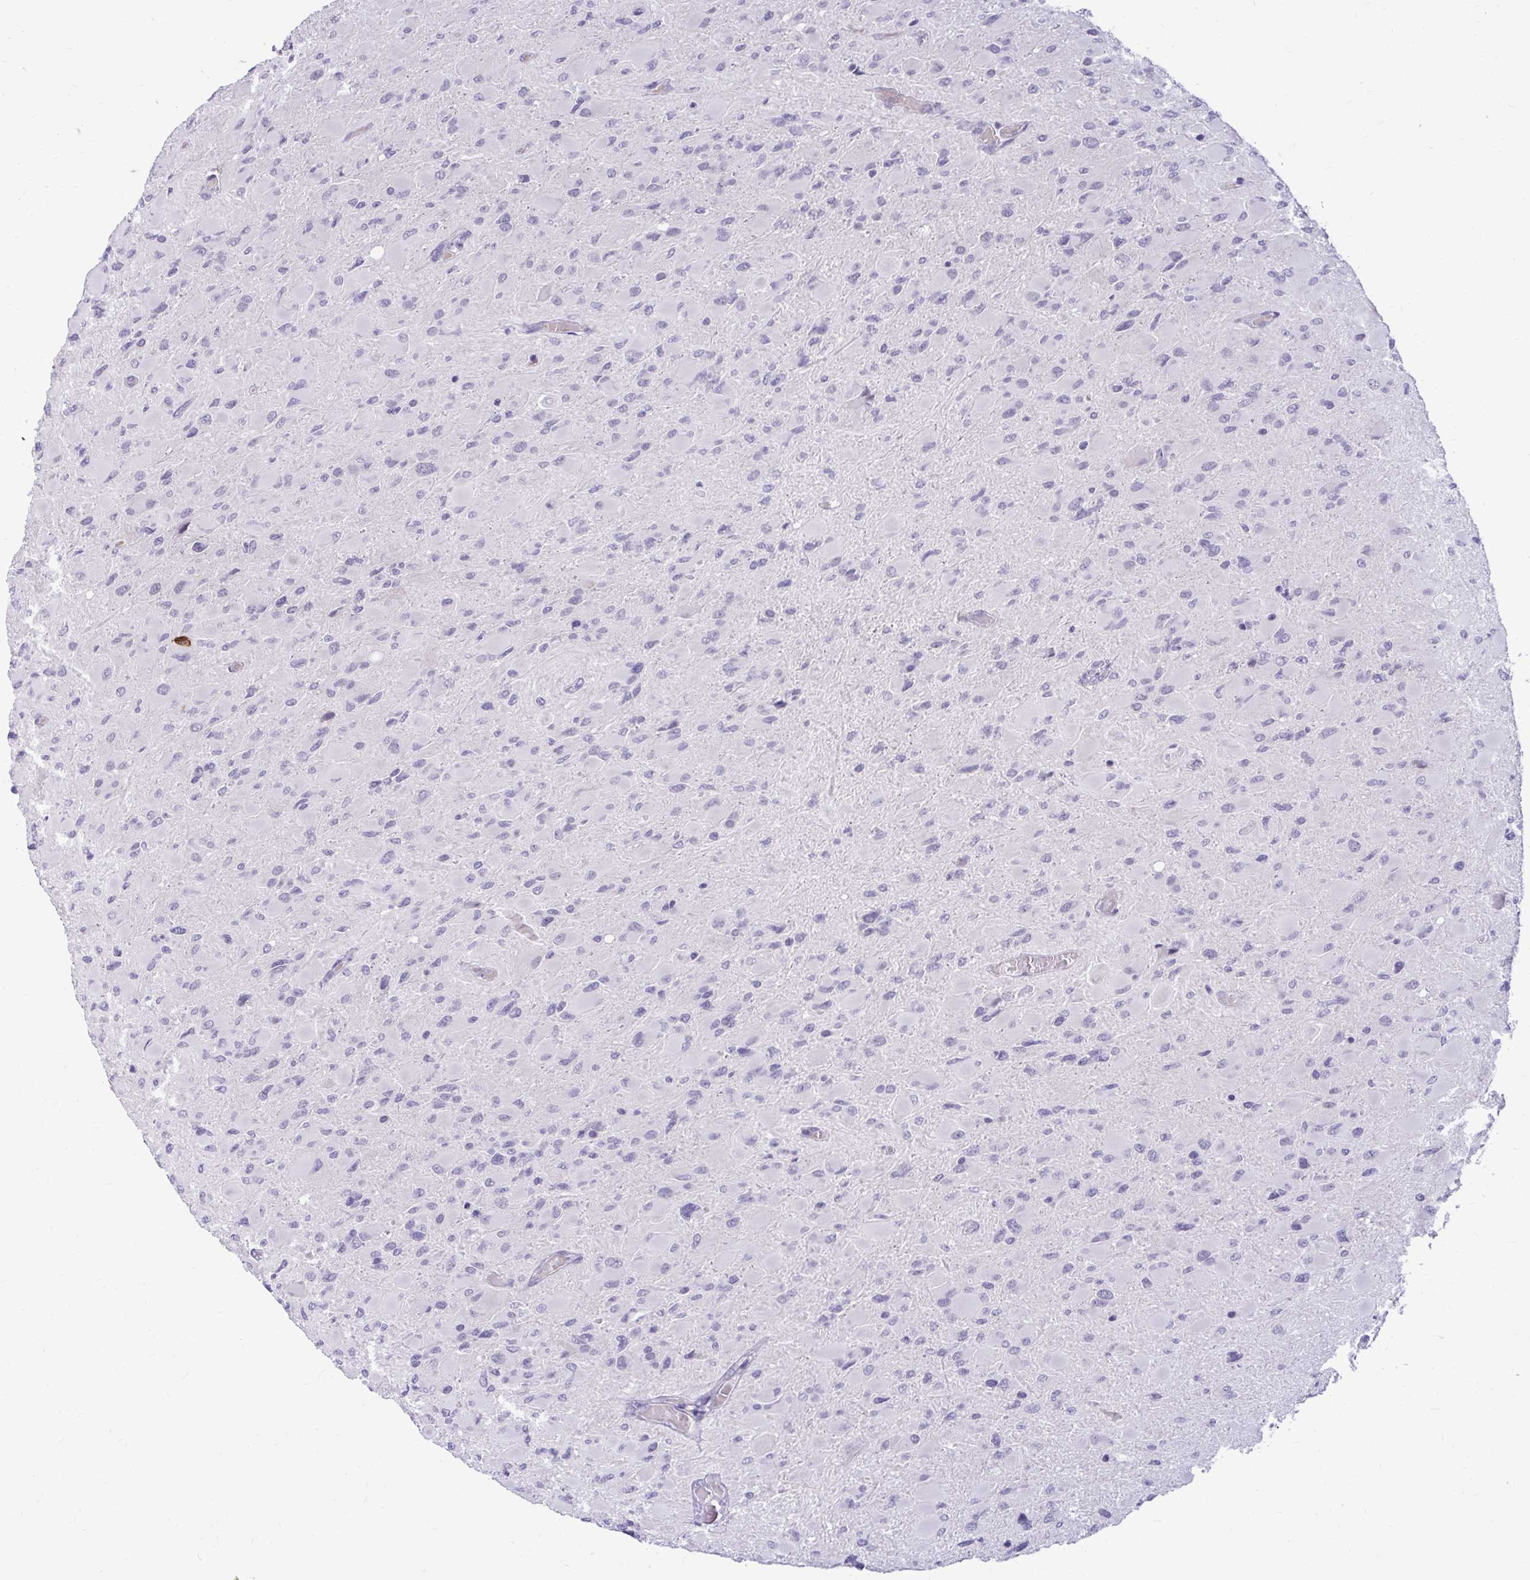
{"staining": {"intensity": "negative", "quantity": "none", "location": "none"}, "tissue": "glioma", "cell_type": "Tumor cells", "image_type": "cancer", "snomed": [{"axis": "morphology", "description": "Glioma, malignant, High grade"}, {"axis": "topography", "description": "Cerebral cortex"}], "caption": "Immunohistochemistry (IHC) of human malignant glioma (high-grade) exhibits no expression in tumor cells.", "gene": "CDC20", "patient": {"sex": "female", "age": 36}}